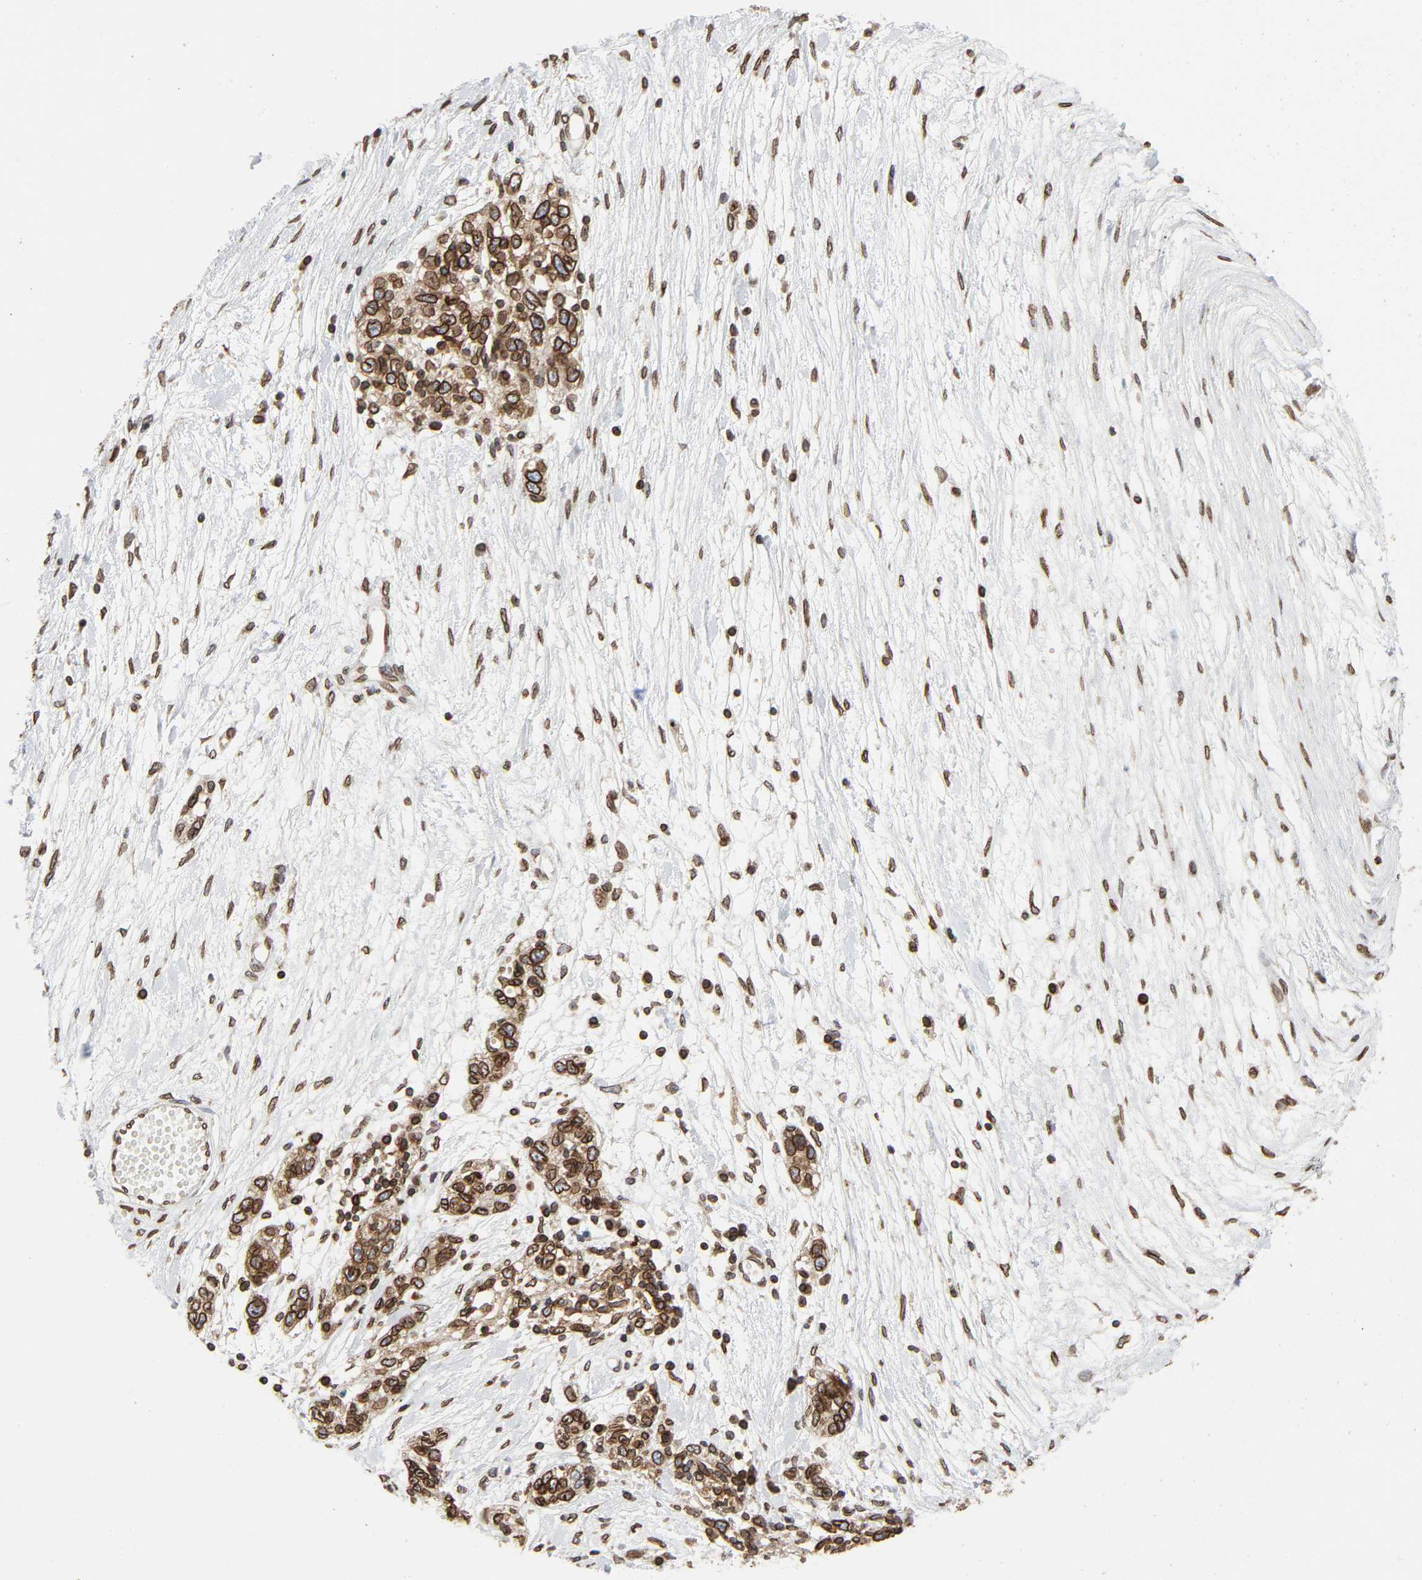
{"staining": {"intensity": "strong", "quantity": ">75%", "location": "cytoplasmic/membranous,nuclear"}, "tissue": "ovarian cancer", "cell_type": "Tumor cells", "image_type": "cancer", "snomed": [{"axis": "morphology", "description": "Cystadenocarcinoma, serous, NOS"}, {"axis": "topography", "description": "Ovary"}], "caption": "Serous cystadenocarcinoma (ovarian) stained with DAB IHC reveals high levels of strong cytoplasmic/membranous and nuclear expression in about >75% of tumor cells.", "gene": "RANGAP1", "patient": {"sex": "female", "age": 71}}